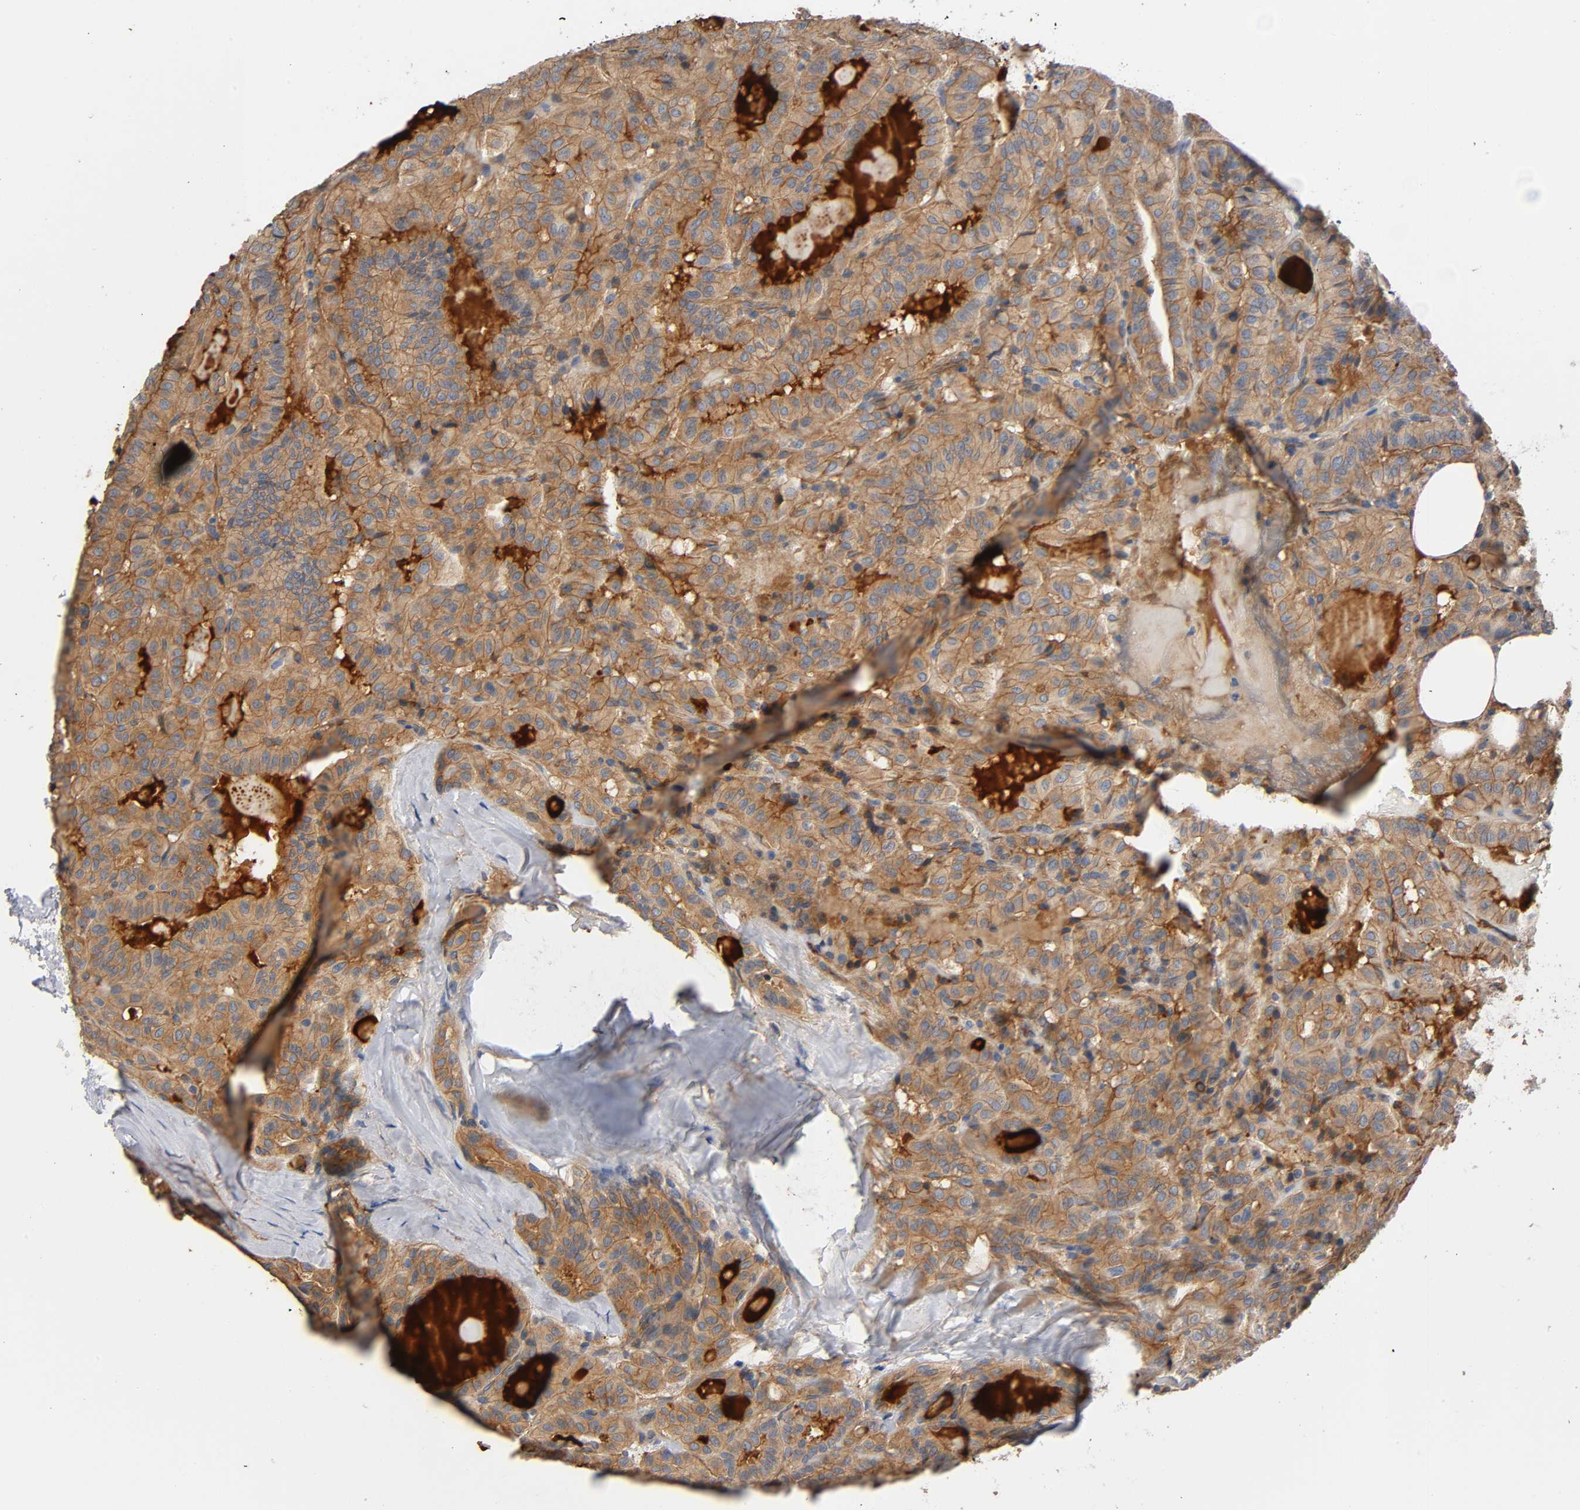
{"staining": {"intensity": "strong", "quantity": ">75%", "location": "cytoplasmic/membranous"}, "tissue": "thyroid cancer", "cell_type": "Tumor cells", "image_type": "cancer", "snomed": [{"axis": "morphology", "description": "Papillary adenocarcinoma, NOS"}, {"axis": "topography", "description": "Thyroid gland"}], "caption": "About >75% of tumor cells in human thyroid cancer (papillary adenocarcinoma) demonstrate strong cytoplasmic/membranous protein expression as visualized by brown immunohistochemical staining.", "gene": "MARS1", "patient": {"sex": "male", "age": 77}}